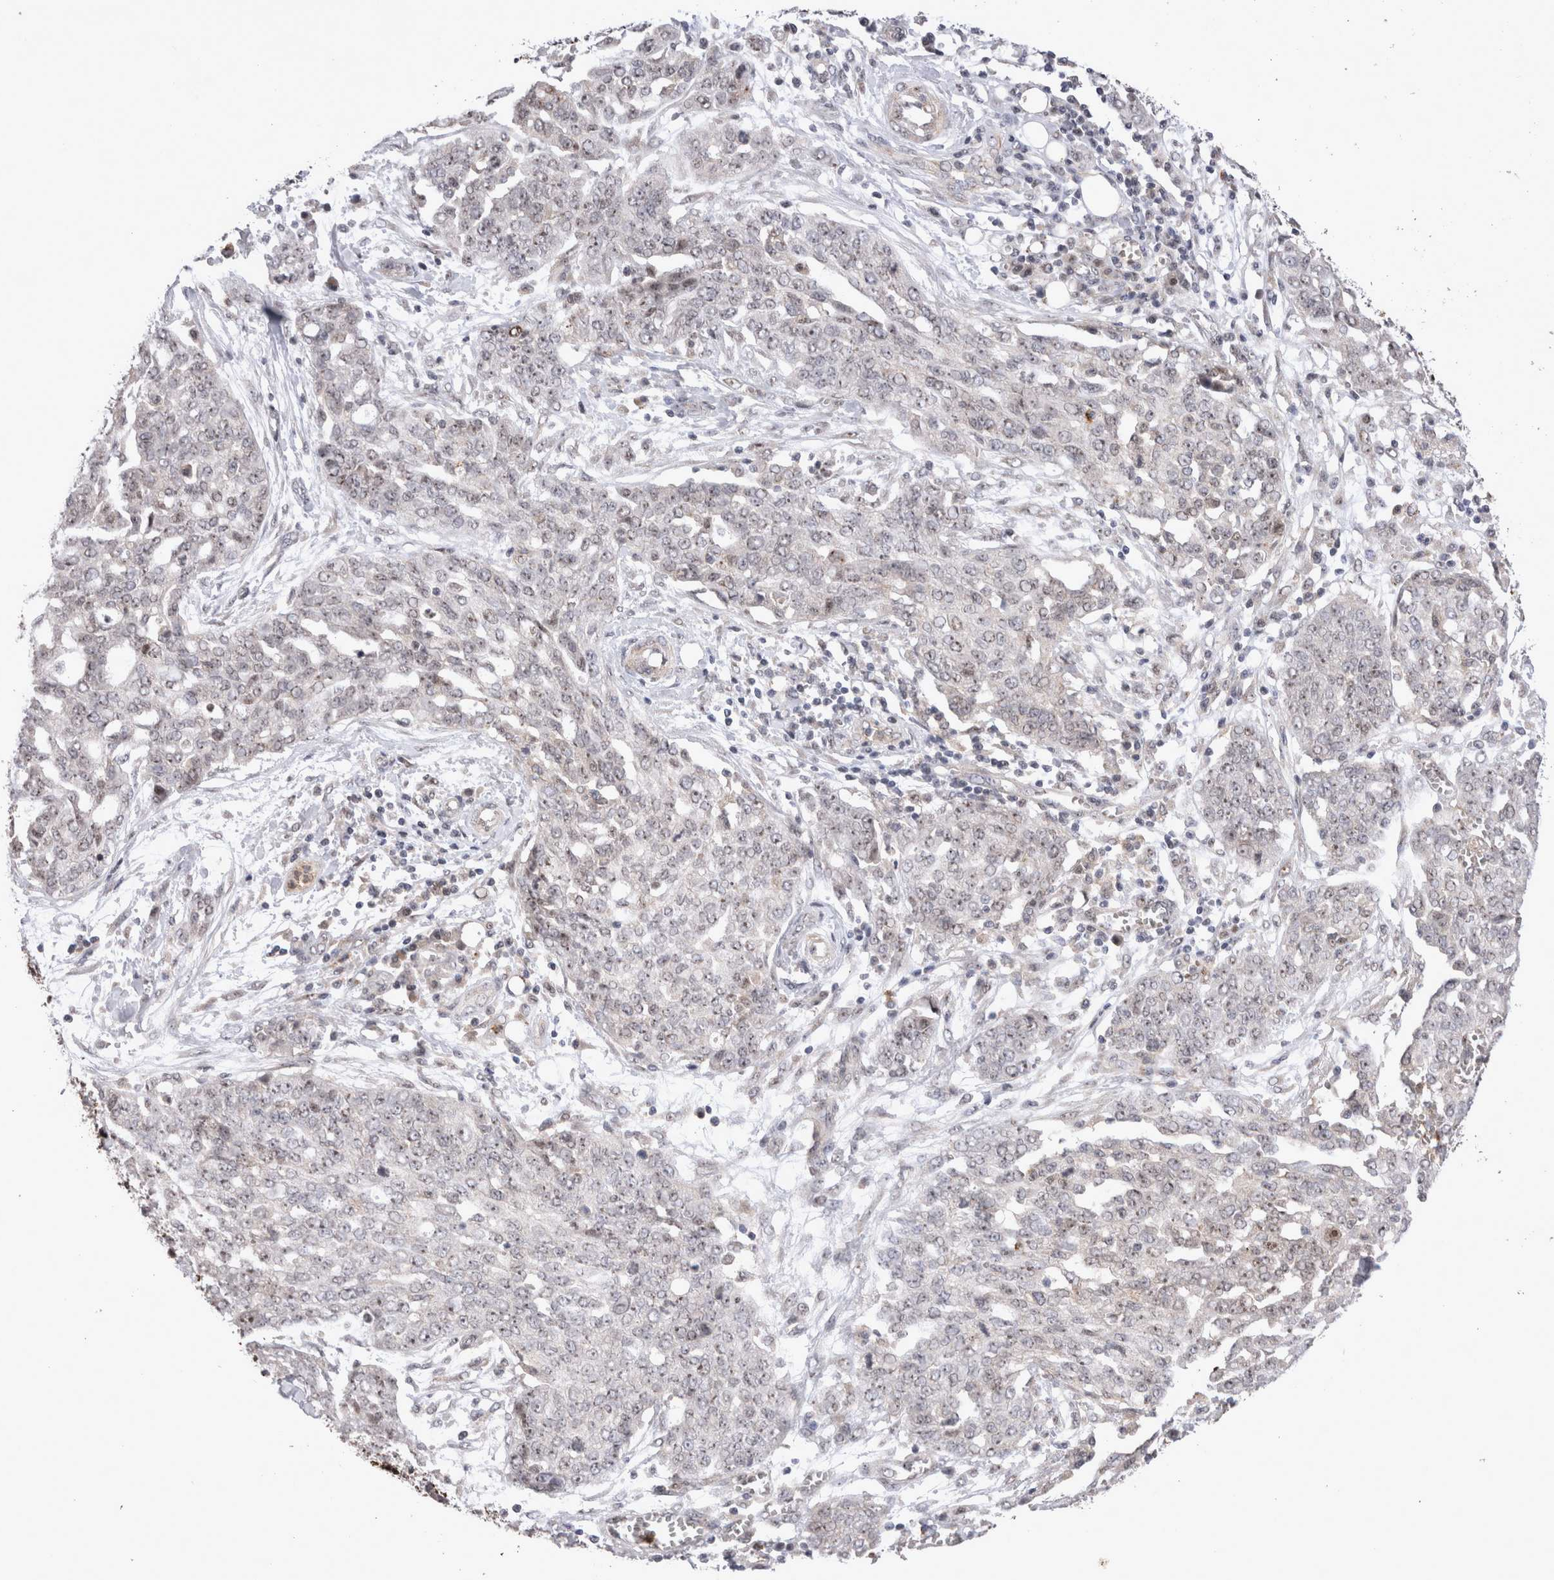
{"staining": {"intensity": "weak", "quantity": ">75%", "location": "nuclear"}, "tissue": "ovarian cancer", "cell_type": "Tumor cells", "image_type": "cancer", "snomed": [{"axis": "morphology", "description": "Cystadenocarcinoma, serous, NOS"}, {"axis": "topography", "description": "Soft tissue"}, {"axis": "topography", "description": "Ovary"}], "caption": "Serous cystadenocarcinoma (ovarian) was stained to show a protein in brown. There is low levels of weak nuclear expression in approximately >75% of tumor cells.", "gene": "STK11", "patient": {"sex": "female", "age": 57}}